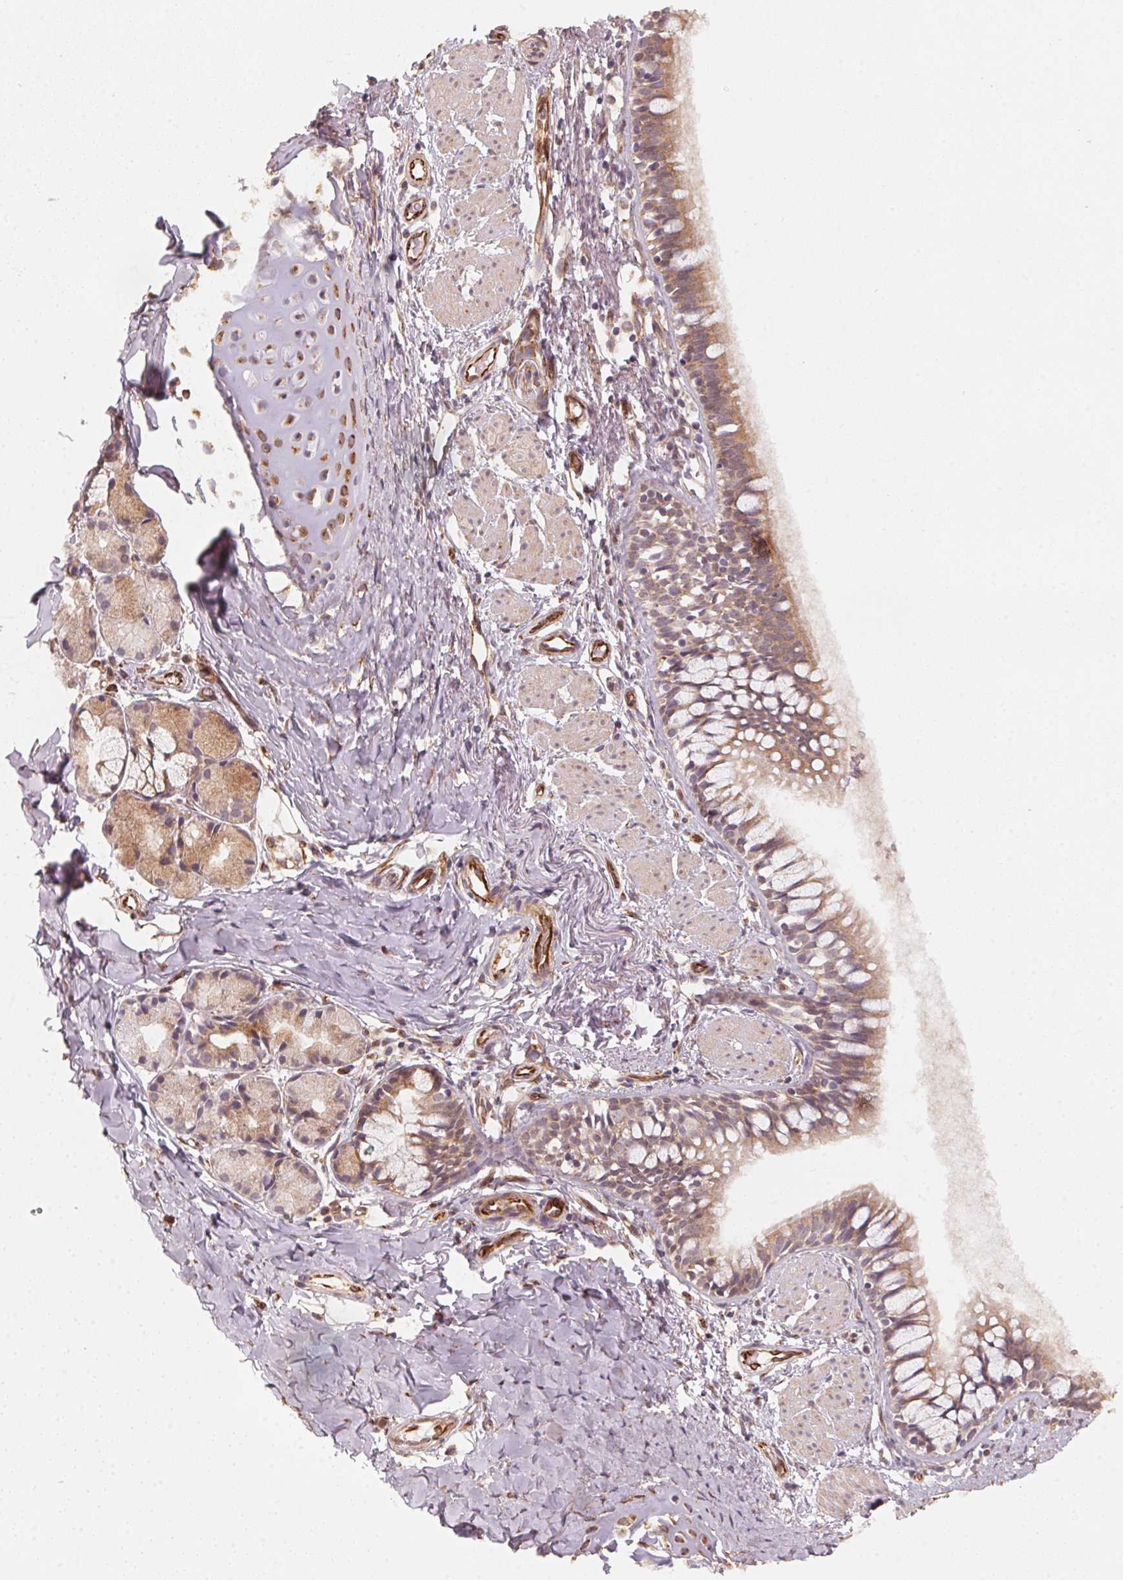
{"staining": {"intensity": "moderate", "quantity": ">75%", "location": "cytoplasmic/membranous"}, "tissue": "bronchus", "cell_type": "Respiratory epithelial cells", "image_type": "normal", "snomed": [{"axis": "morphology", "description": "Normal tissue, NOS"}, {"axis": "topography", "description": "Bronchus"}], "caption": "There is medium levels of moderate cytoplasmic/membranous positivity in respiratory epithelial cells of normal bronchus, as demonstrated by immunohistochemical staining (brown color).", "gene": "TSPAN12", "patient": {"sex": "male", "age": 1}}